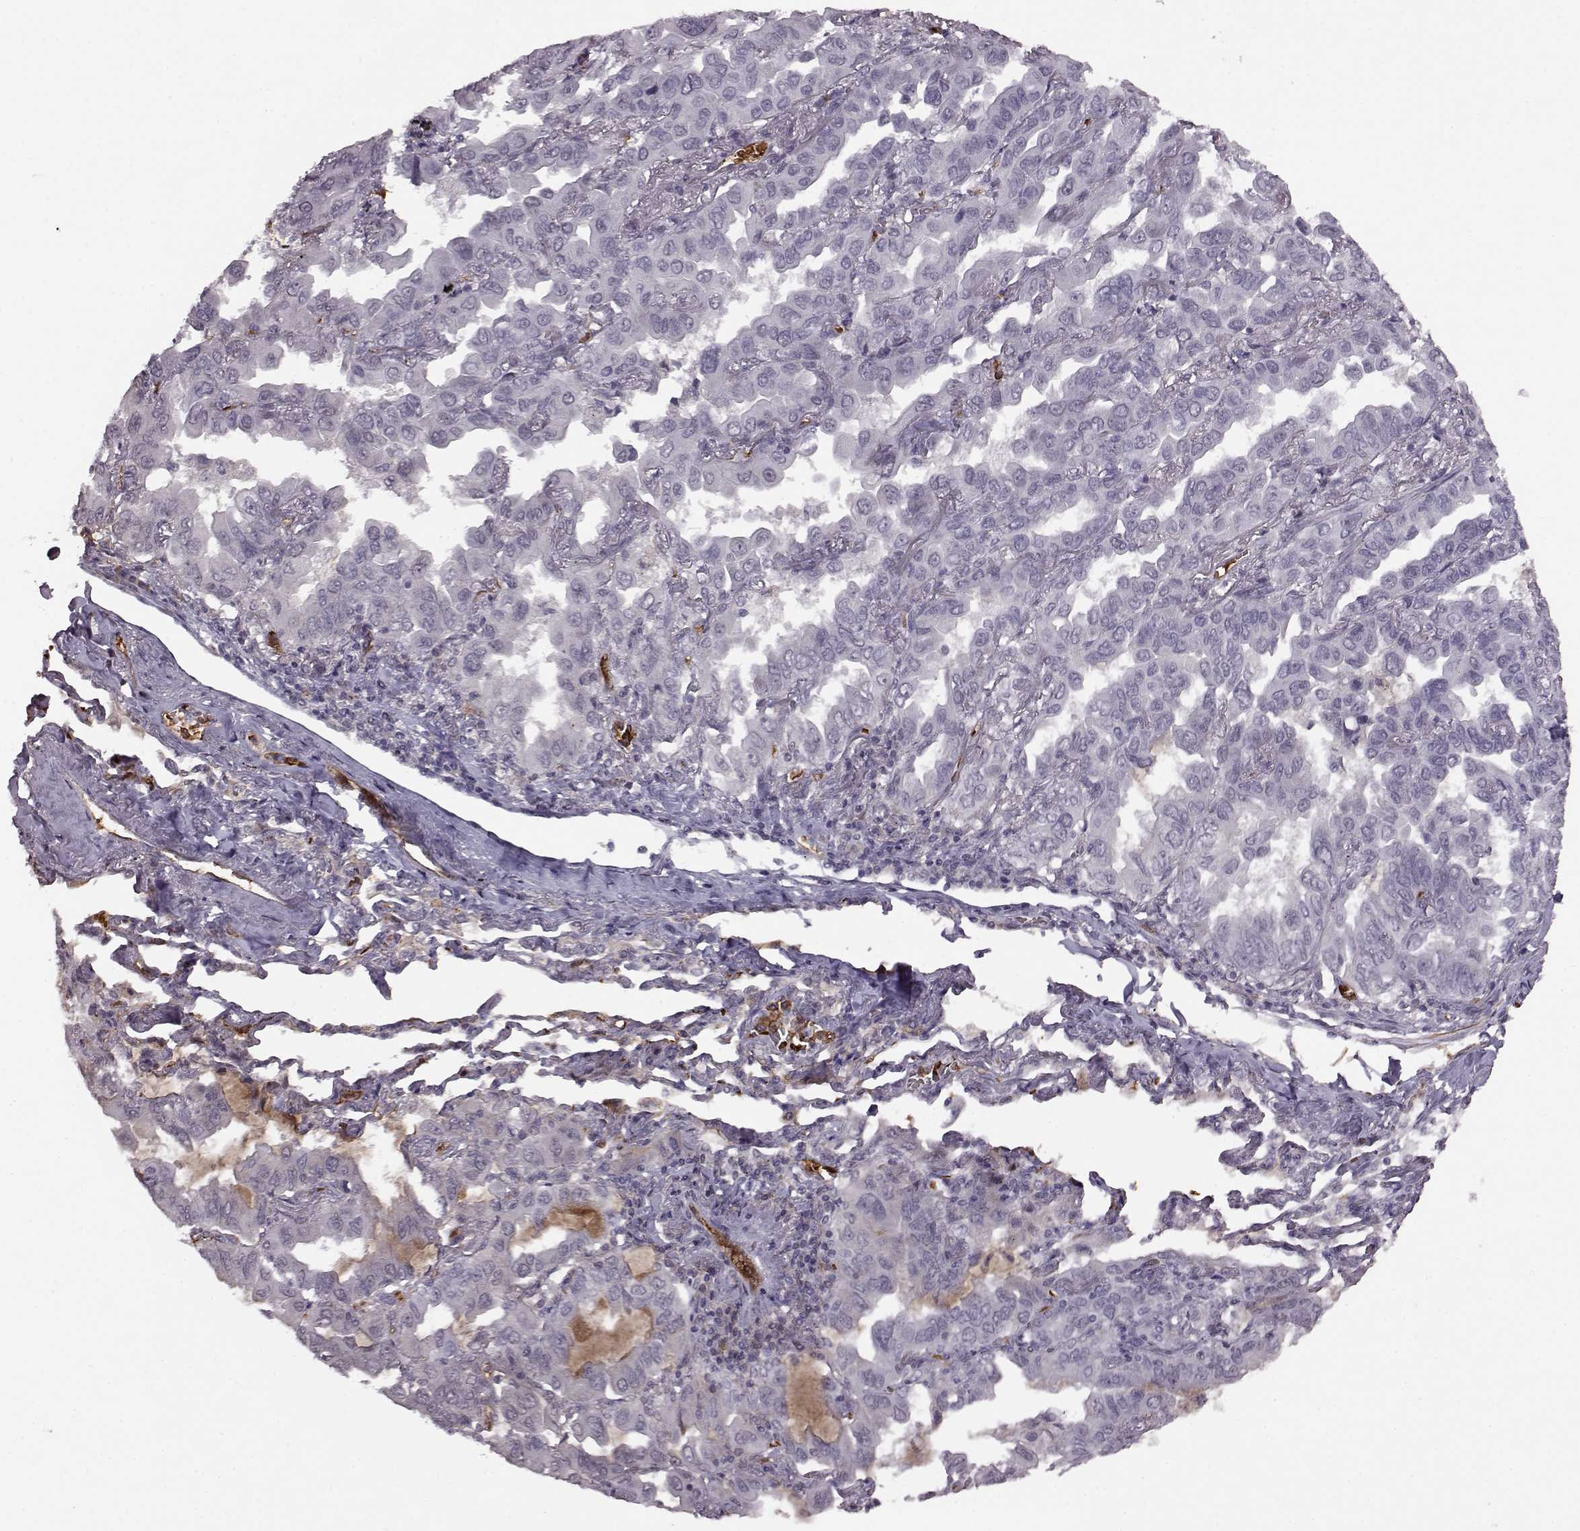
{"staining": {"intensity": "negative", "quantity": "none", "location": "none"}, "tissue": "lung cancer", "cell_type": "Tumor cells", "image_type": "cancer", "snomed": [{"axis": "morphology", "description": "Adenocarcinoma, NOS"}, {"axis": "topography", "description": "Lung"}], "caption": "Tumor cells are negative for protein expression in human lung adenocarcinoma.", "gene": "PROP1", "patient": {"sex": "male", "age": 64}}